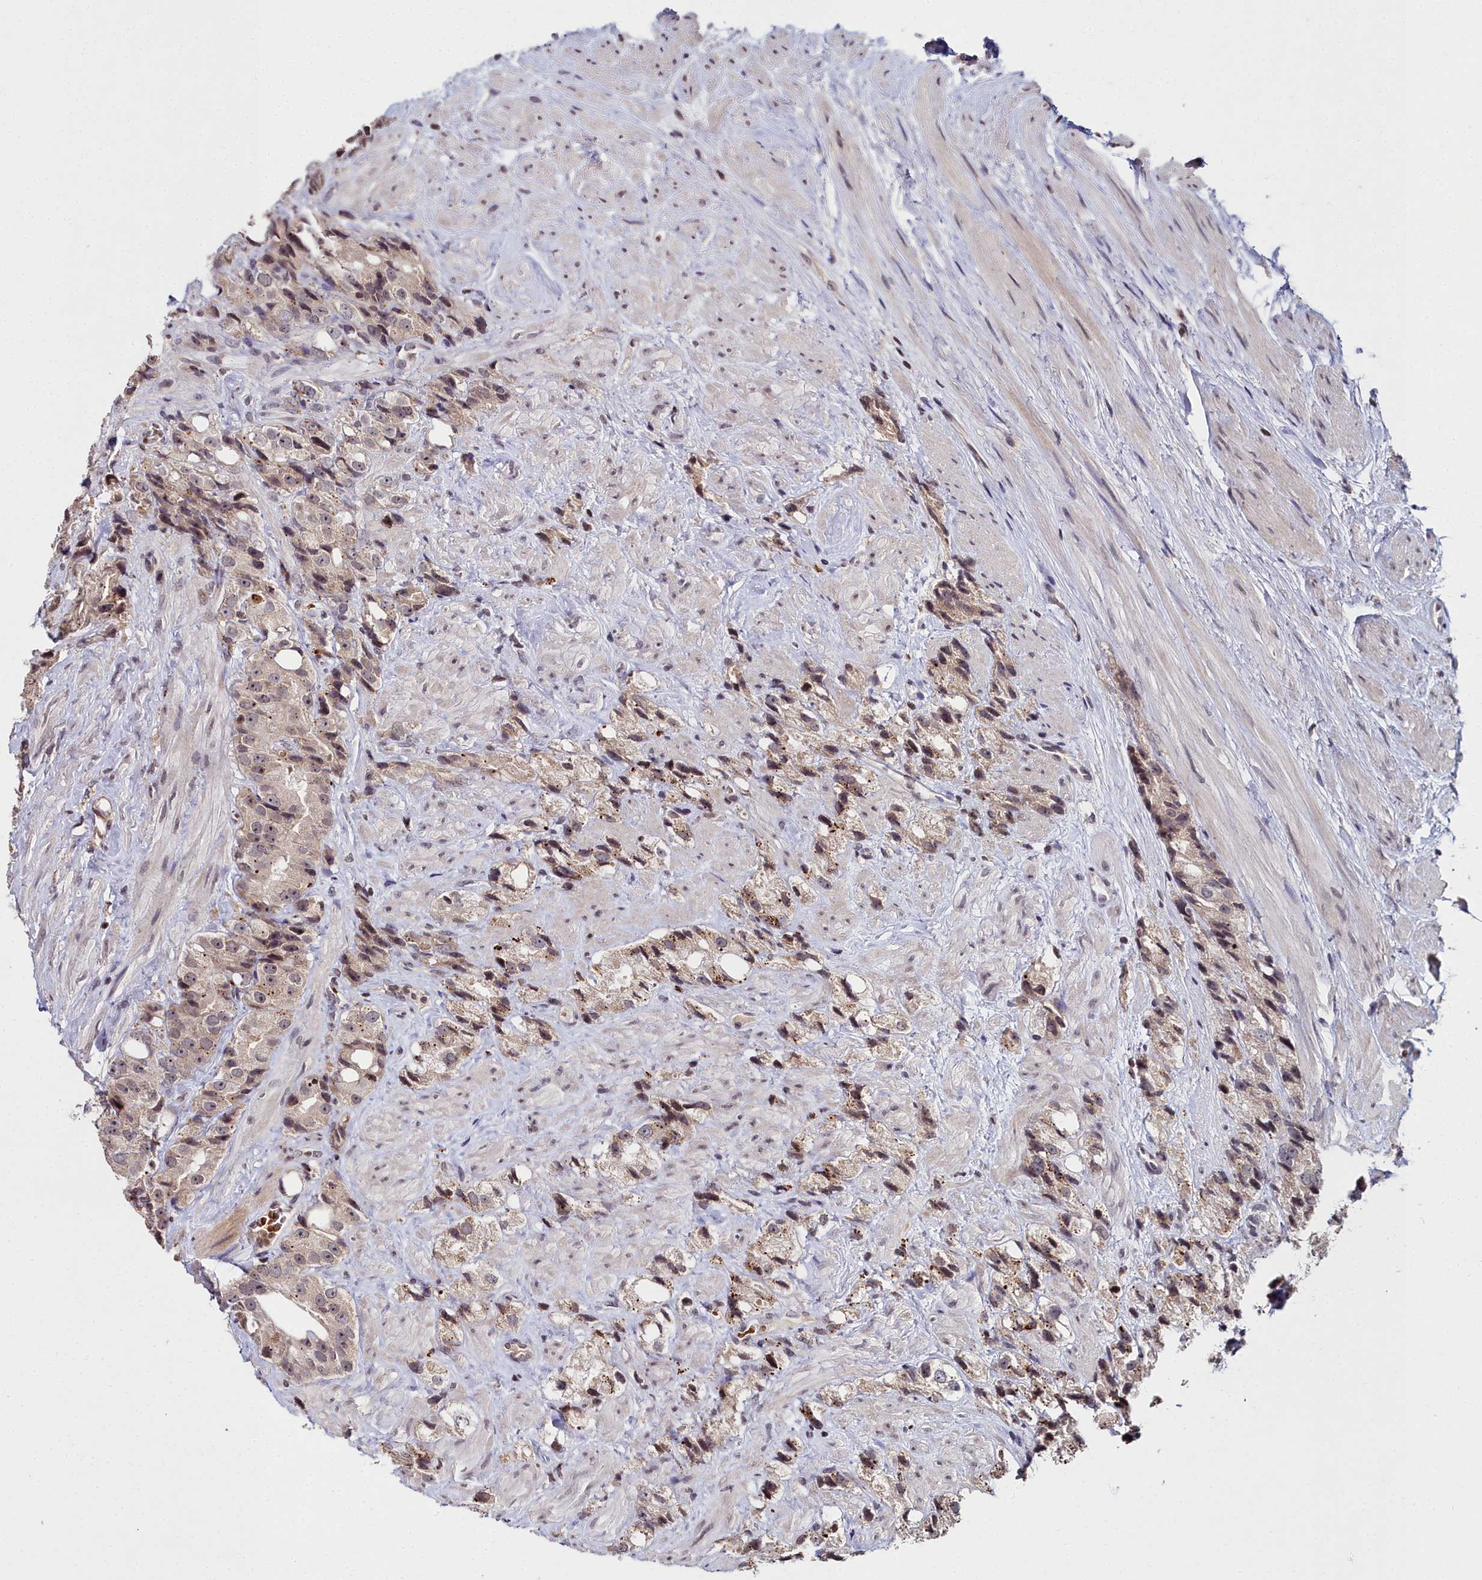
{"staining": {"intensity": "weak", "quantity": ">75%", "location": "cytoplasmic/membranous"}, "tissue": "prostate cancer", "cell_type": "Tumor cells", "image_type": "cancer", "snomed": [{"axis": "morphology", "description": "Adenocarcinoma, NOS"}, {"axis": "topography", "description": "Prostate"}], "caption": "A low amount of weak cytoplasmic/membranous staining is identified in approximately >75% of tumor cells in adenocarcinoma (prostate) tissue.", "gene": "FZD4", "patient": {"sex": "male", "age": 79}}